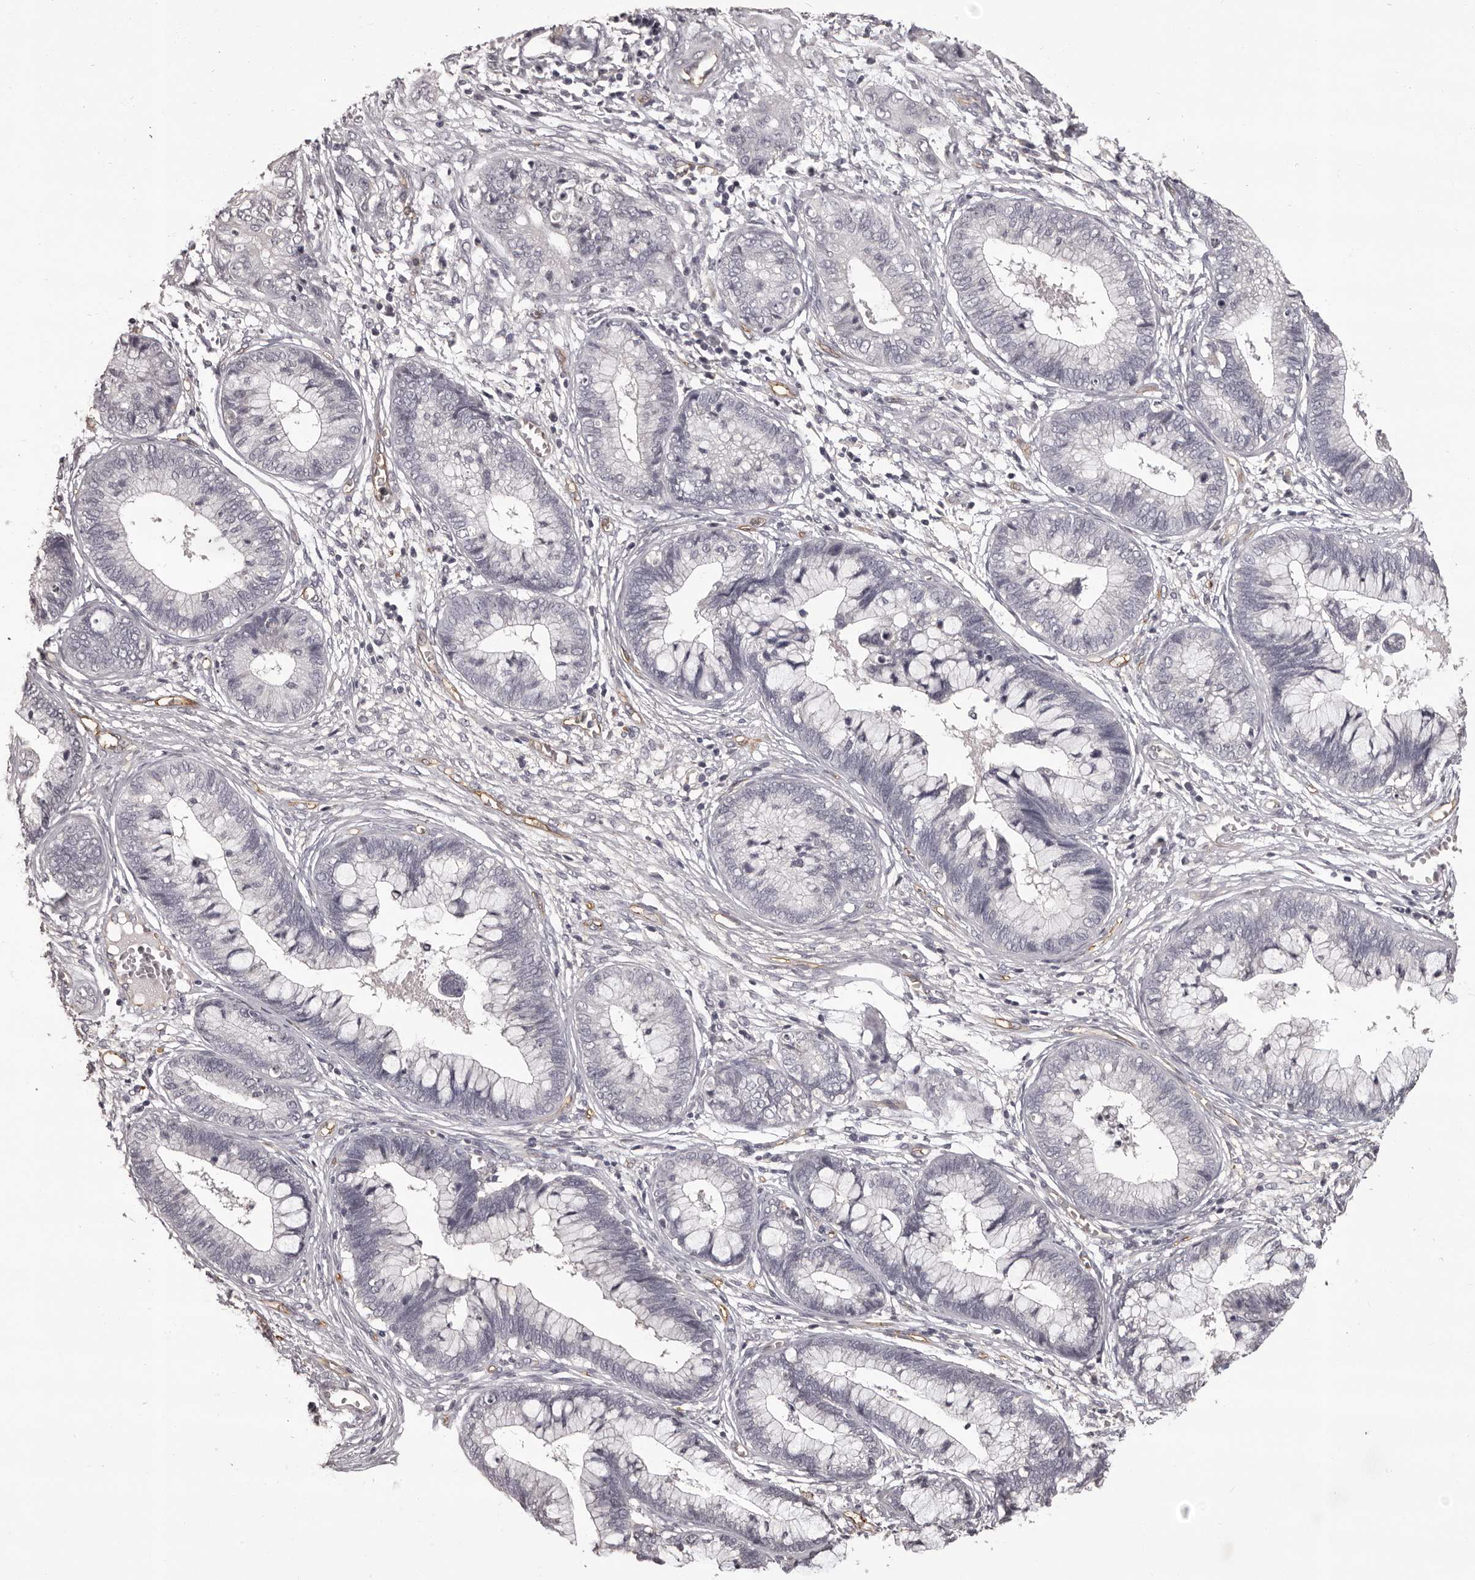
{"staining": {"intensity": "negative", "quantity": "none", "location": "none"}, "tissue": "cervical cancer", "cell_type": "Tumor cells", "image_type": "cancer", "snomed": [{"axis": "morphology", "description": "Adenocarcinoma, NOS"}, {"axis": "topography", "description": "Cervix"}], "caption": "Tumor cells show no significant staining in cervical adenocarcinoma.", "gene": "GPR78", "patient": {"sex": "female", "age": 44}}